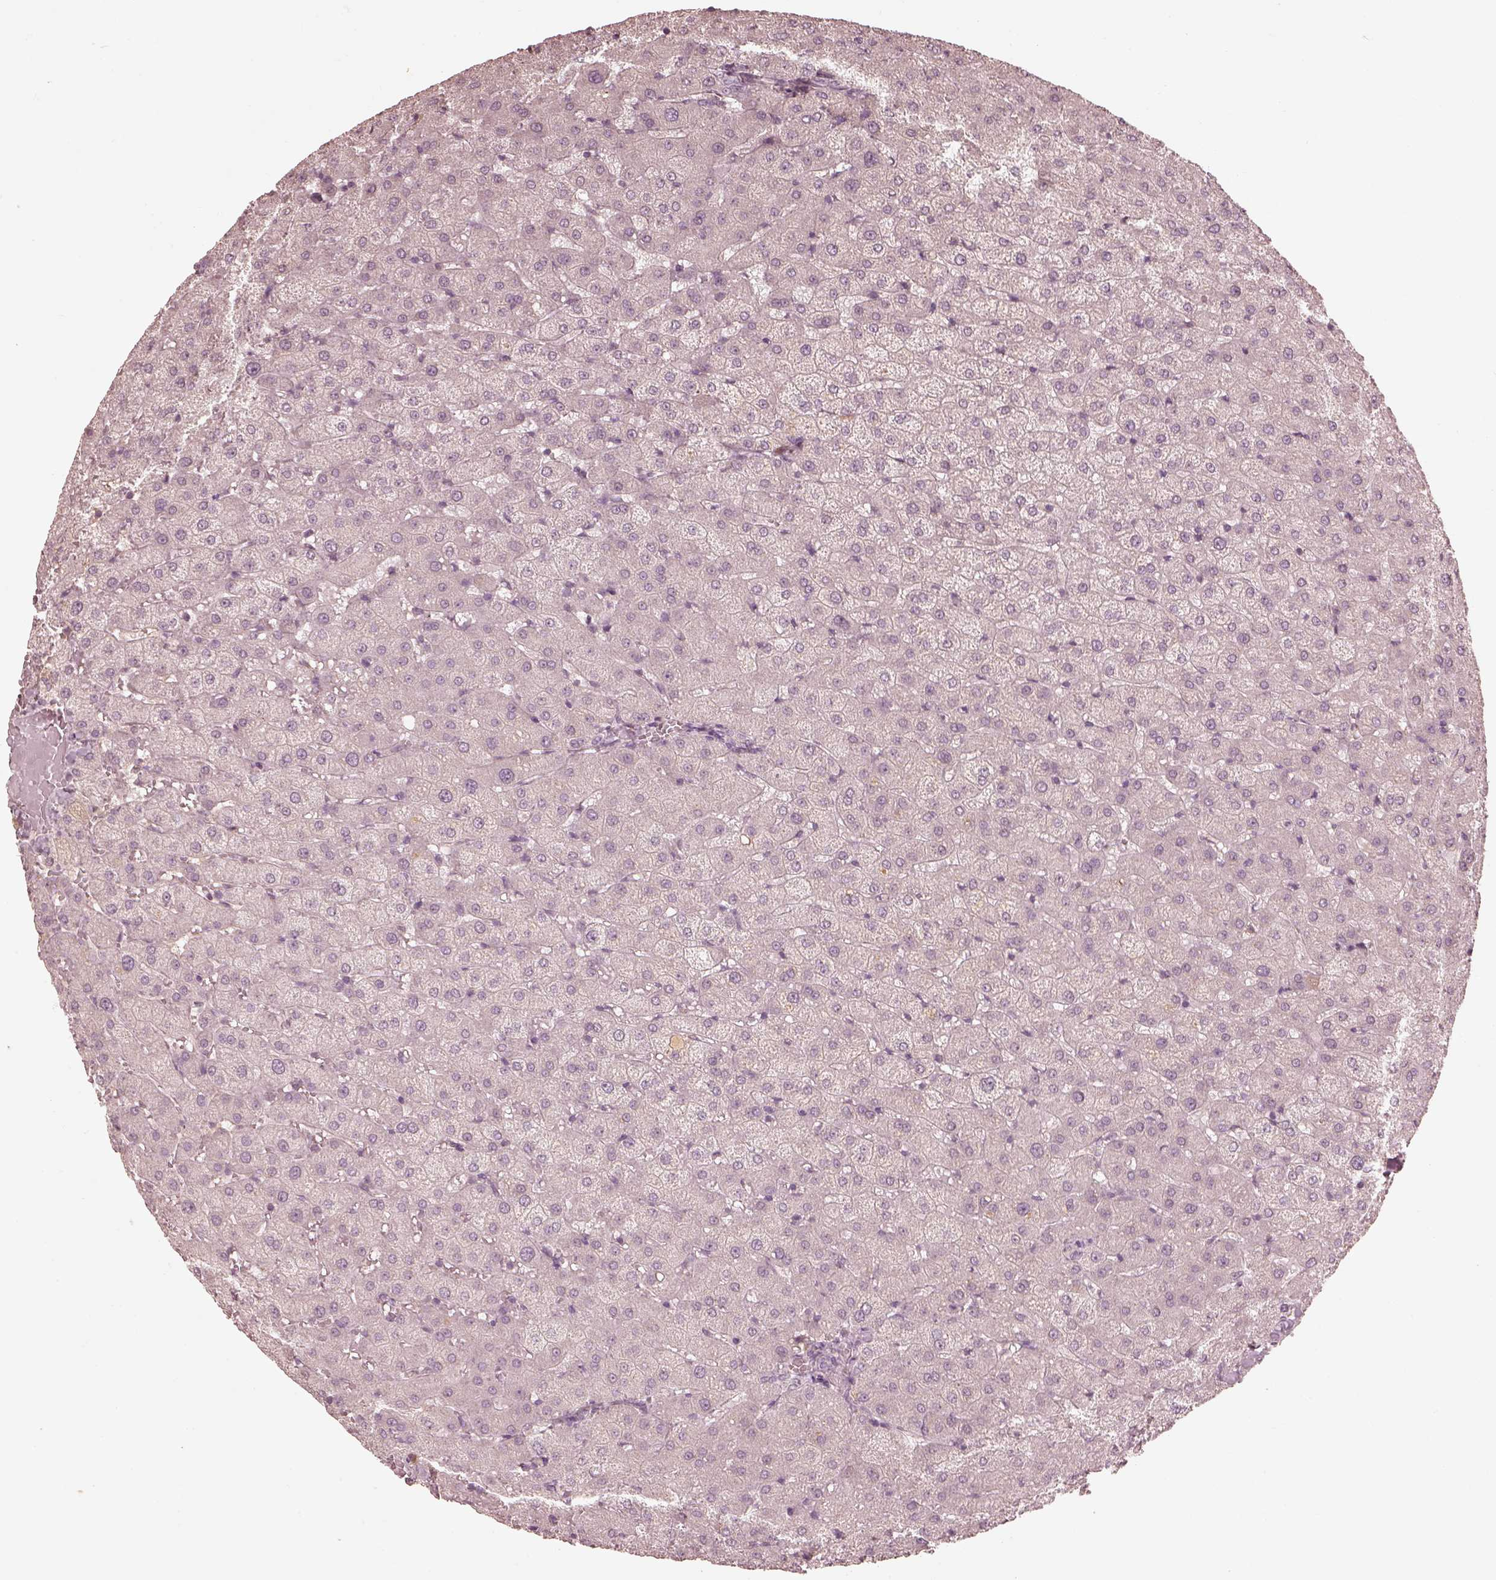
{"staining": {"intensity": "negative", "quantity": "none", "location": "none"}, "tissue": "liver", "cell_type": "Cholangiocytes", "image_type": "normal", "snomed": [{"axis": "morphology", "description": "Normal tissue, NOS"}, {"axis": "topography", "description": "Liver"}], "caption": "High magnification brightfield microscopy of unremarkable liver stained with DAB (brown) and counterstained with hematoxylin (blue): cholangiocytes show no significant positivity. (Stains: DAB (3,3'-diaminobenzidine) immunohistochemistry with hematoxylin counter stain, Microscopy: brightfield microscopy at high magnification).", "gene": "CALR3", "patient": {"sex": "female", "age": 50}}